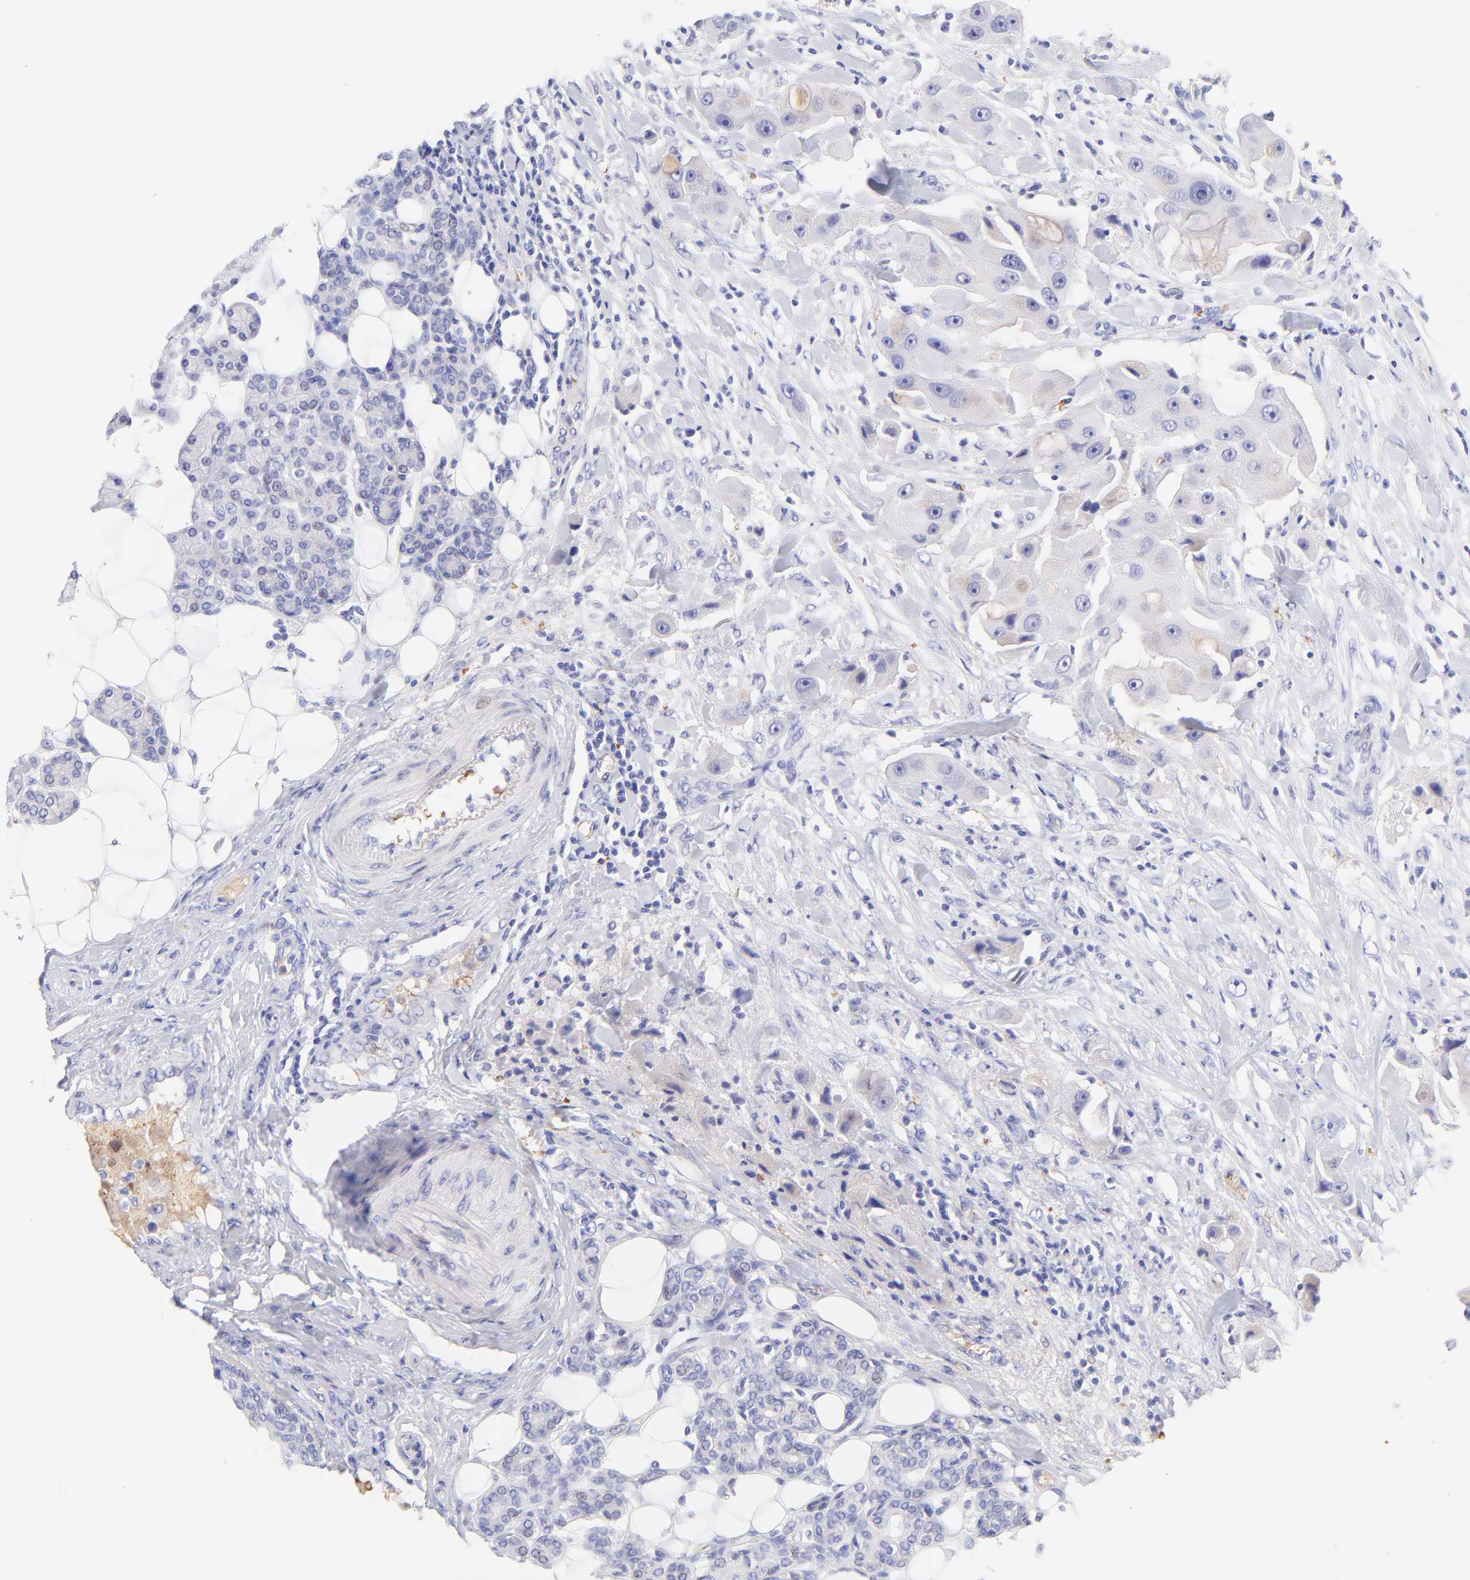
{"staining": {"intensity": "negative", "quantity": "none", "location": "none"}, "tissue": "head and neck cancer", "cell_type": "Tumor cells", "image_type": "cancer", "snomed": [{"axis": "morphology", "description": "Normal tissue, NOS"}, {"axis": "morphology", "description": "Adenocarcinoma, NOS"}, {"axis": "topography", "description": "Salivary gland"}, {"axis": "topography", "description": "Head-Neck"}], "caption": "Micrograph shows no significant protein positivity in tumor cells of head and neck cancer.", "gene": "FRMPD3", "patient": {"sex": "male", "age": 80}}